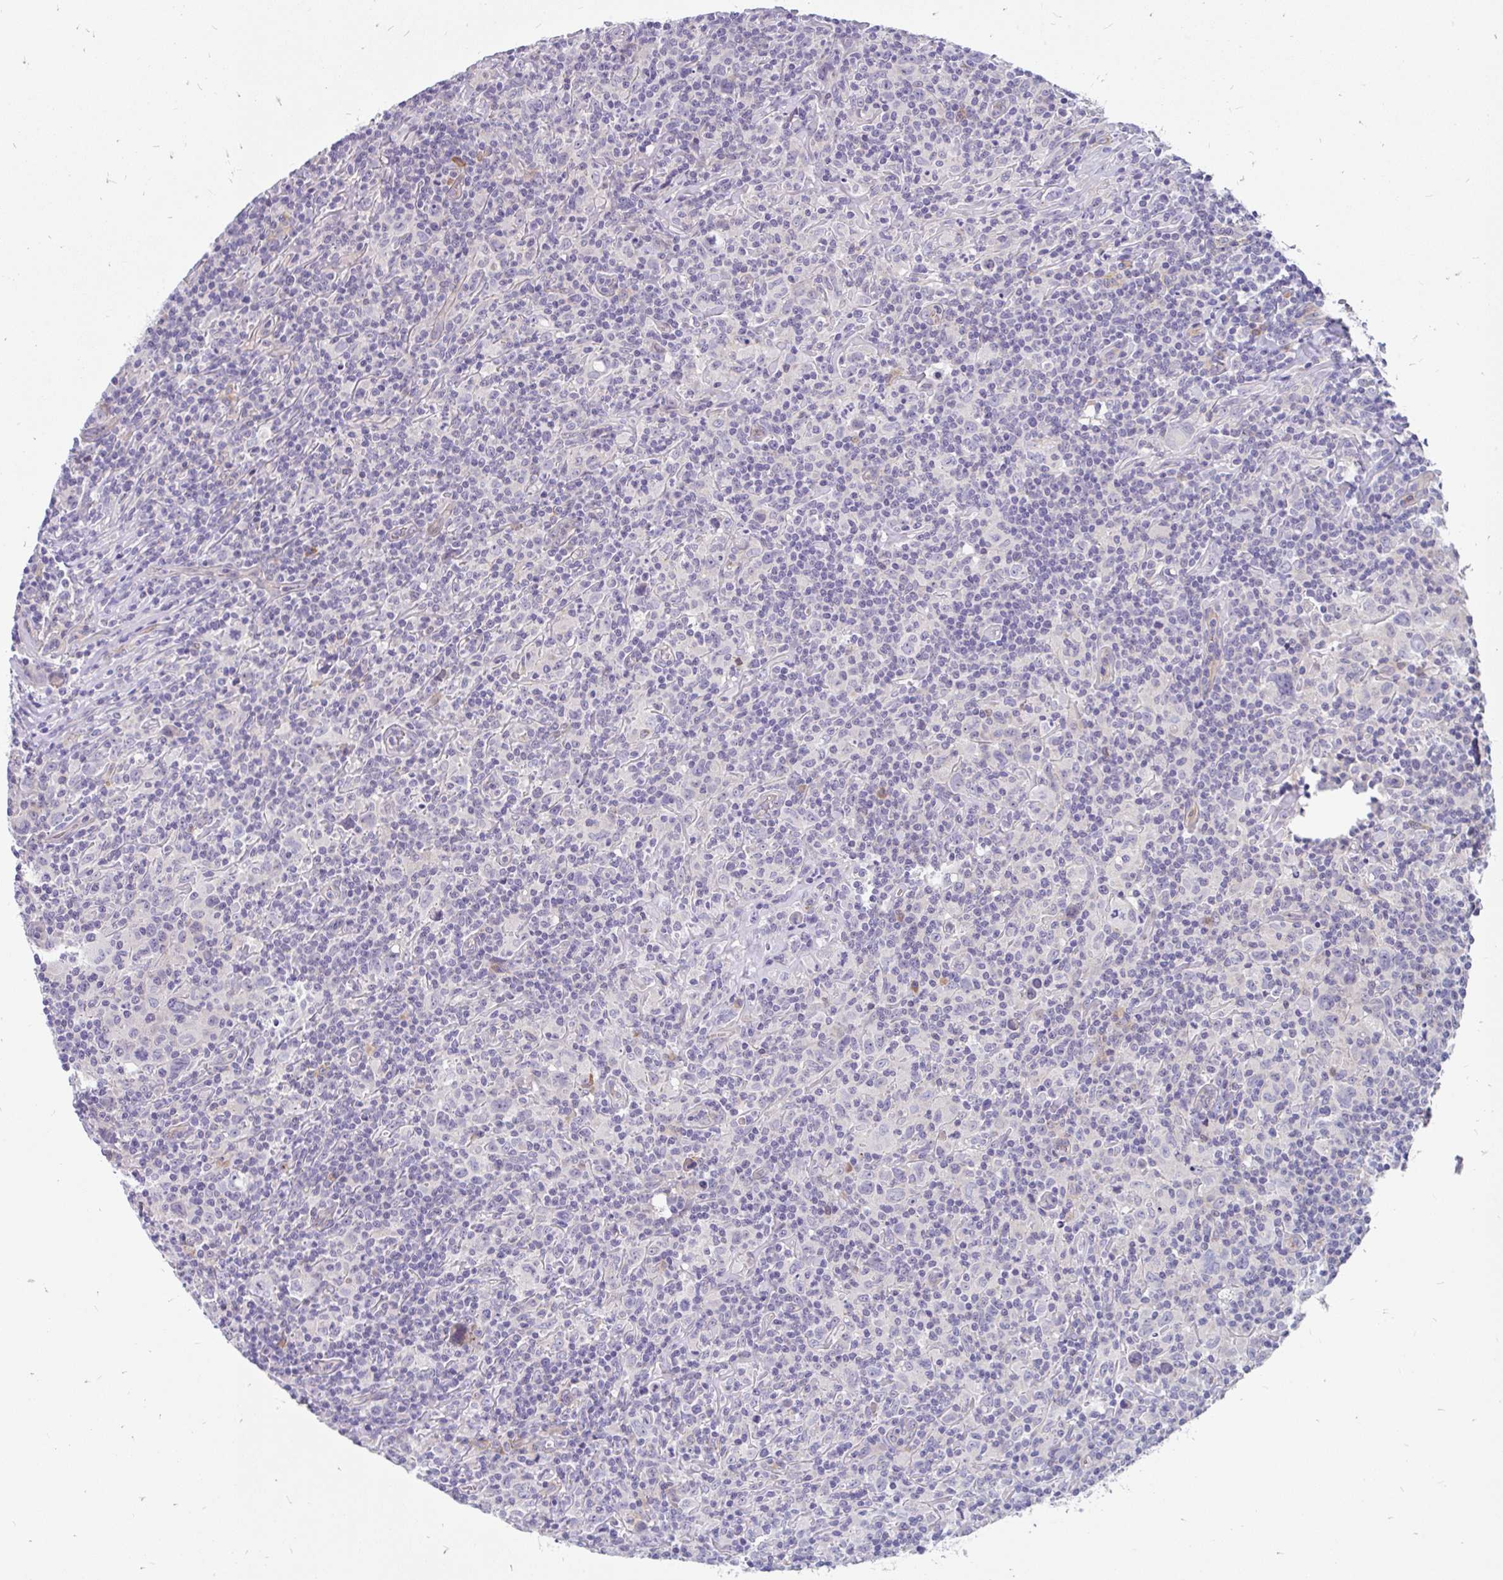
{"staining": {"intensity": "negative", "quantity": "none", "location": "none"}, "tissue": "lymphoma", "cell_type": "Tumor cells", "image_type": "cancer", "snomed": [{"axis": "morphology", "description": "Hodgkin's disease, NOS"}, {"axis": "topography", "description": "Lymph node"}], "caption": "Immunohistochemistry image of Hodgkin's disease stained for a protein (brown), which displays no staining in tumor cells.", "gene": "LRRC26", "patient": {"sex": "female", "age": 18}}